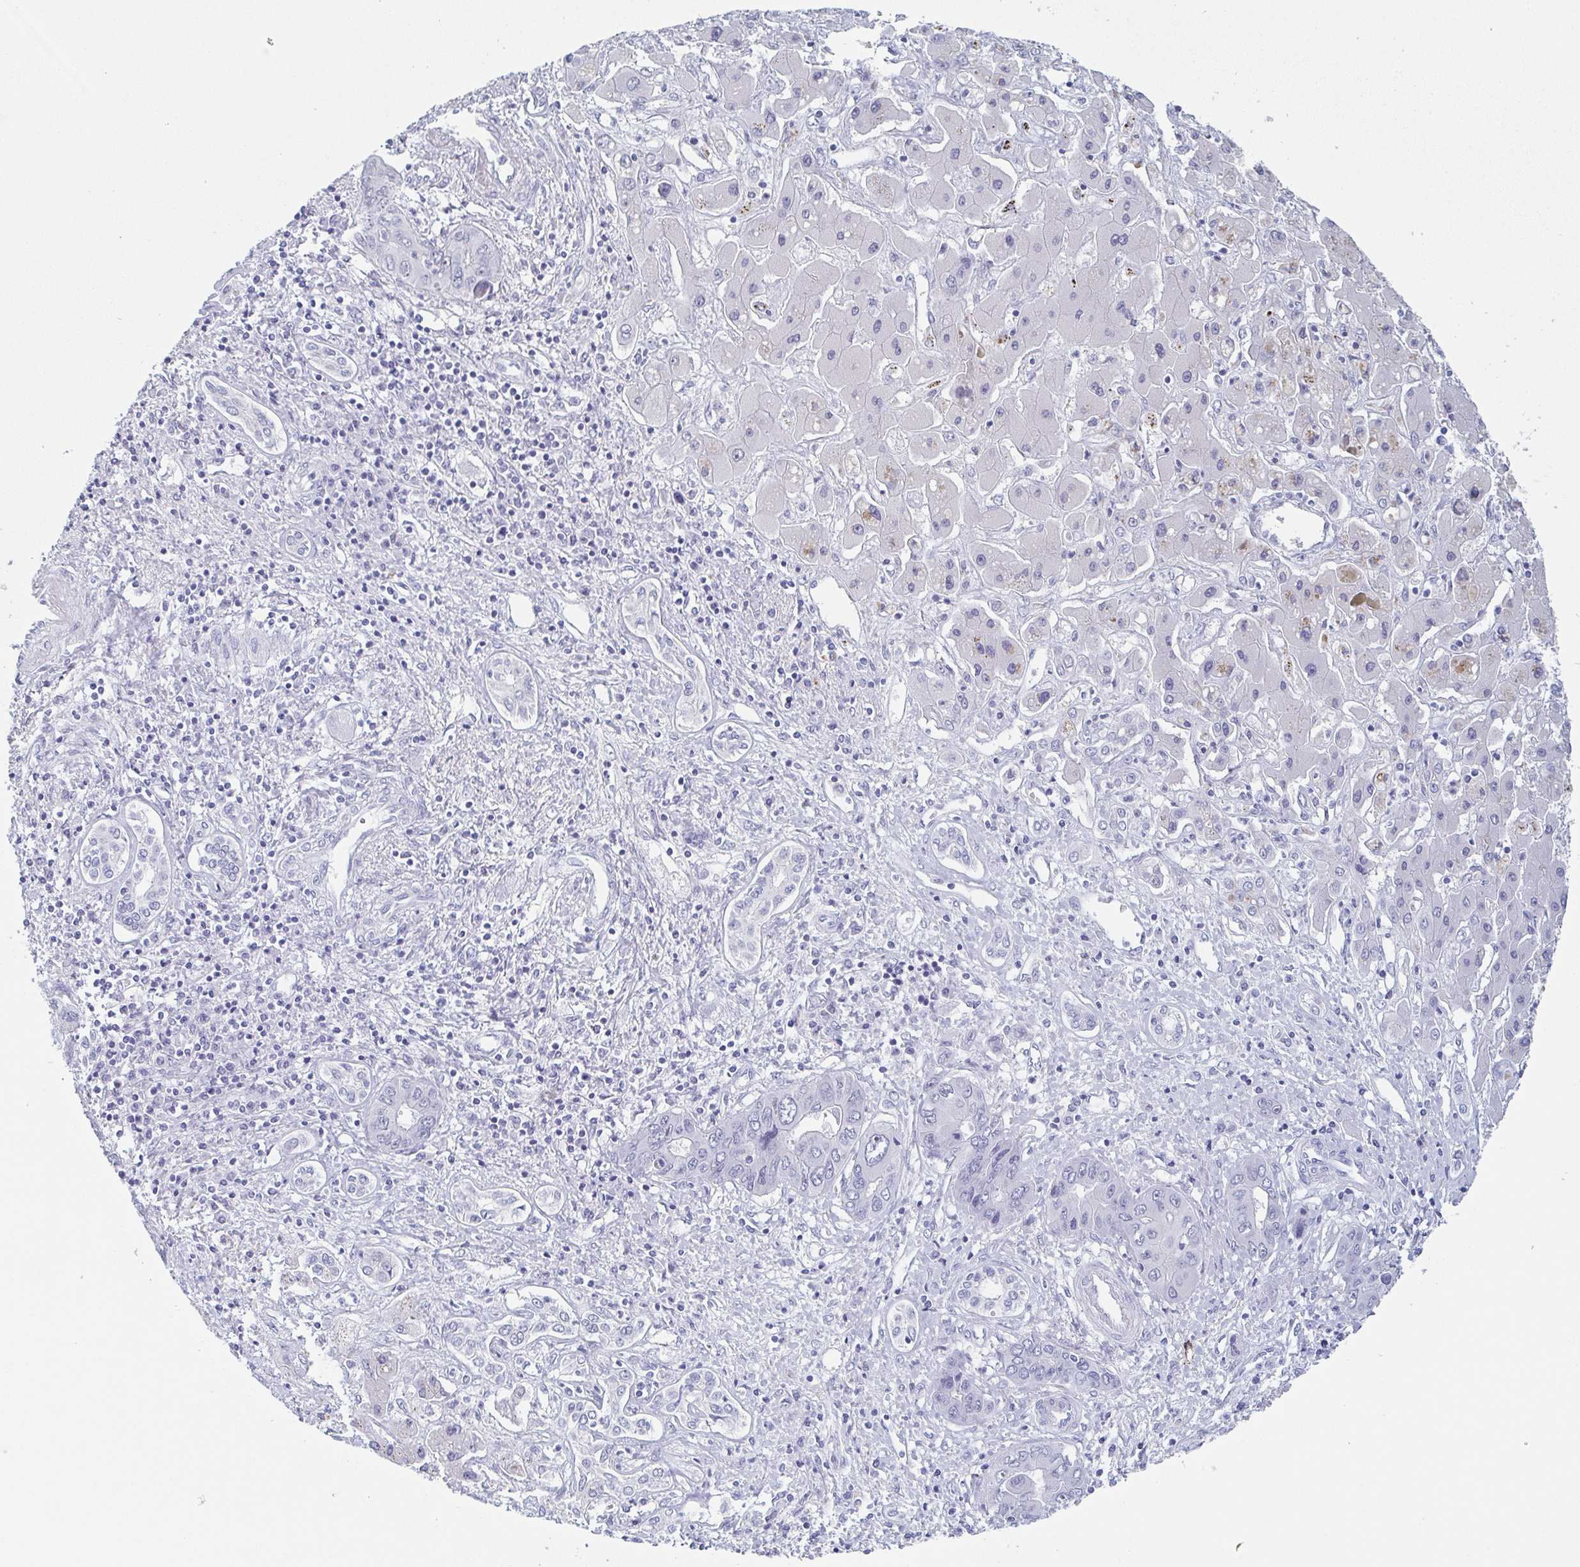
{"staining": {"intensity": "negative", "quantity": "none", "location": "none"}, "tissue": "liver cancer", "cell_type": "Tumor cells", "image_type": "cancer", "snomed": [{"axis": "morphology", "description": "Cholangiocarcinoma"}, {"axis": "topography", "description": "Liver"}], "caption": "Tumor cells are negative for protein expression in human liver cancer (cholangiocarcinoma).", "gene": "REG4", "patient": {"sex": "male", "age": 67}}